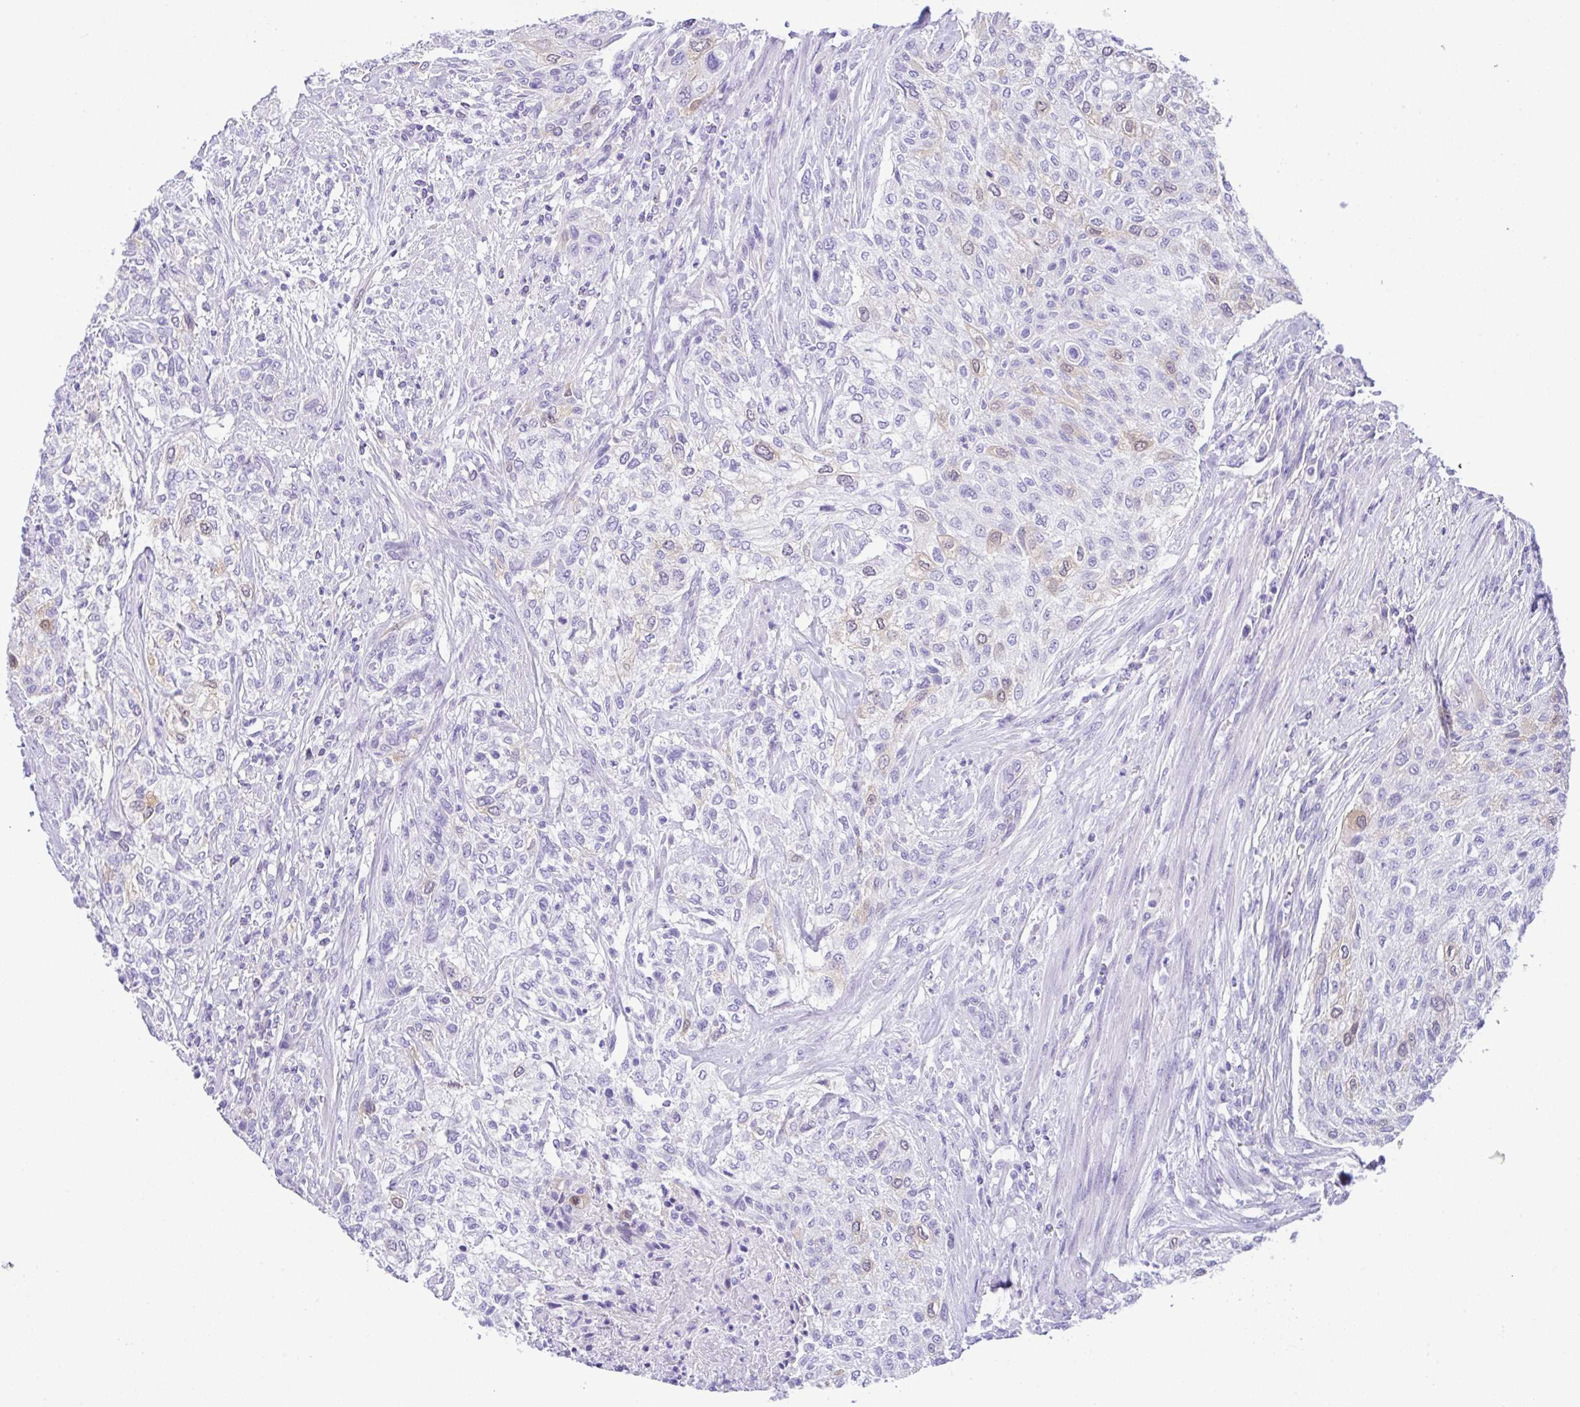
{"staining": {"intensity": "weak", "quantity": "<25%", "location": "cytoplasmic/membranous"}, "tissue": "urothelial cancer", "cell_type": "Tumor cells", "image_type": "cancer", "snomed": [{"axis": "morphology", "description": "Normal tissue, NOS"}, {"axis": "morphology", "description": "Urothelial carcinoma, NOS"}, {"axis": "topography", "description": "Urinary bladder"}, {"axis": "topography", "description": "Peripheral nerve tissue"}], "caption": "IHC photomicrograph of human transitional cell carcinoma stained for a protein (brown), which demonstrates no positivity in tumor cells.", "gene": "RRM2", "patient": {"sex": "male", "age": 35}}